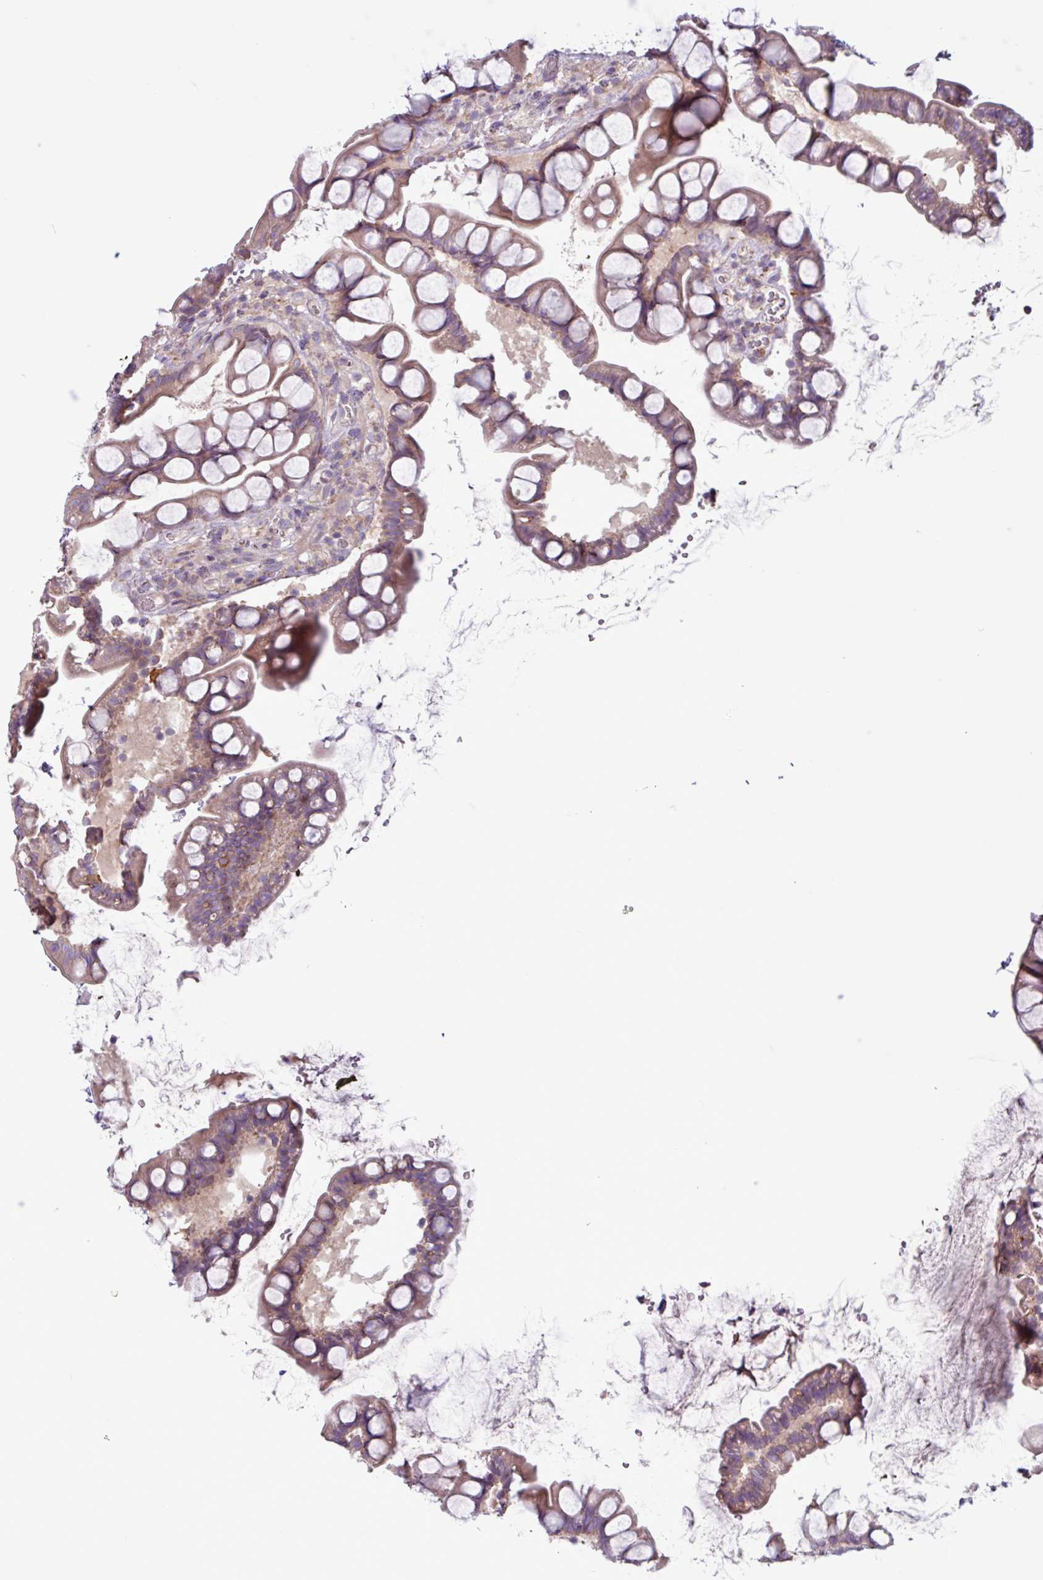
{"staining": {"intensity": "moderate", "quantity": "25%-75%", "location": "cytoplasmic/membranous"}, "tissue": "small intestine", "cell_type": "Glandular cells", "image_type": "normal", "snomed": [{"axis": "morphology", "description": "Normal tissue, NOS"}, {"axis": "topography", "description": "Small intestine"}], "caption": "Small intestine stained for a protein displays moderate cytoplasmic/membranous positivity in glandular cells. (DAB IHC, brown staining for protein, blue staining for nuclei).", "gene": "PLIN2", "patient": {"sex": "male", "age": 70}}